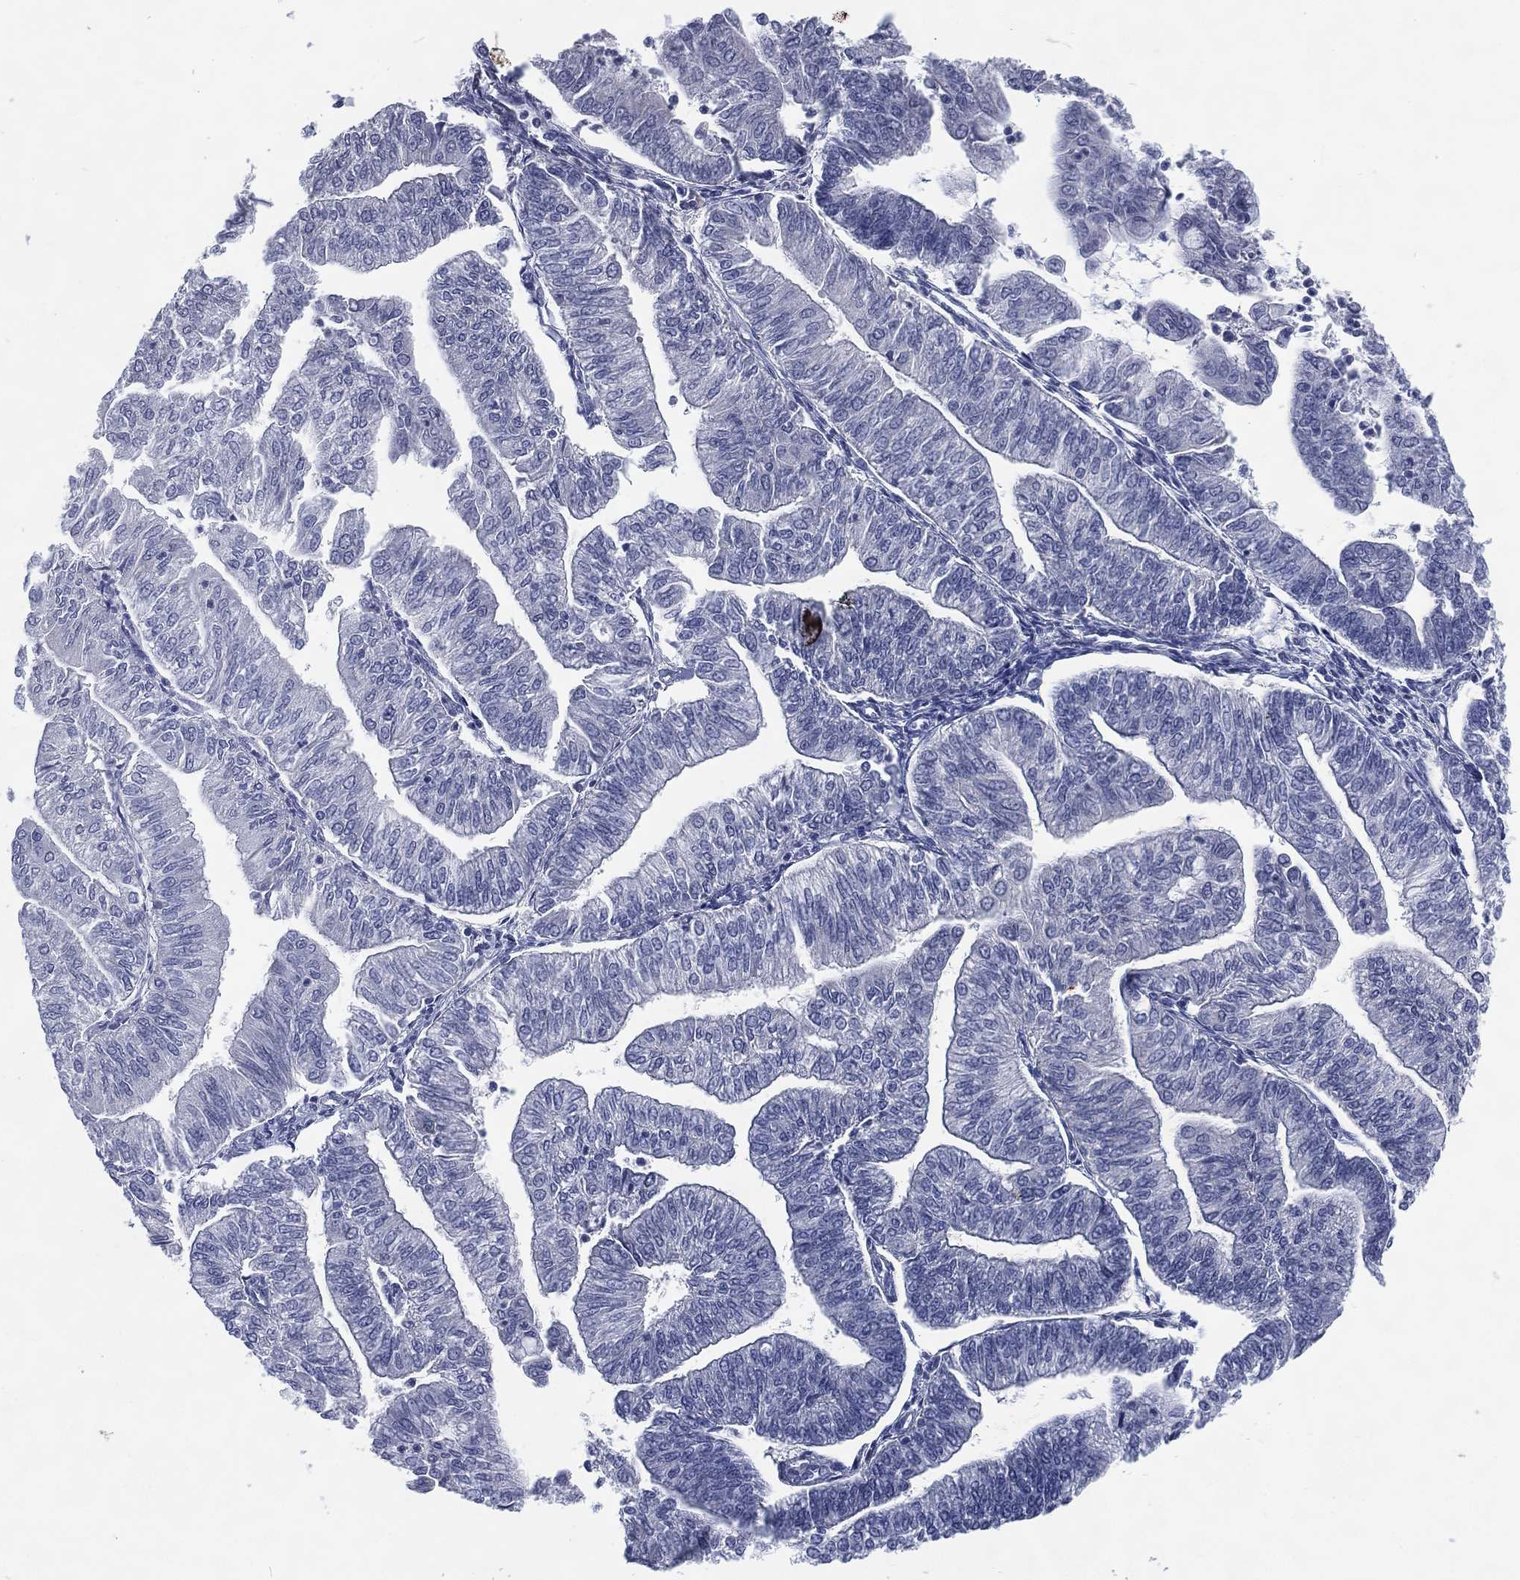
{"staining": {"intensity": "negative", "quantity": "none", "location": "none"}, "tissue": "endometrial cancer", "cell_type": "Tumor cells", "image_type": "cancer", "snomed": [{"axis": "morphology", "description": "Adenocarcinoma, NOS"}, {"axis": "topography", "description": "Endometrium"}], "caption": "A high-resolution micrograph shows immunohistochemistry staining of endometrial cancer, which shows no significant expression in tumor cells.", "gene": "KRT35", "patient": {"sex": "female", "age": 59}}